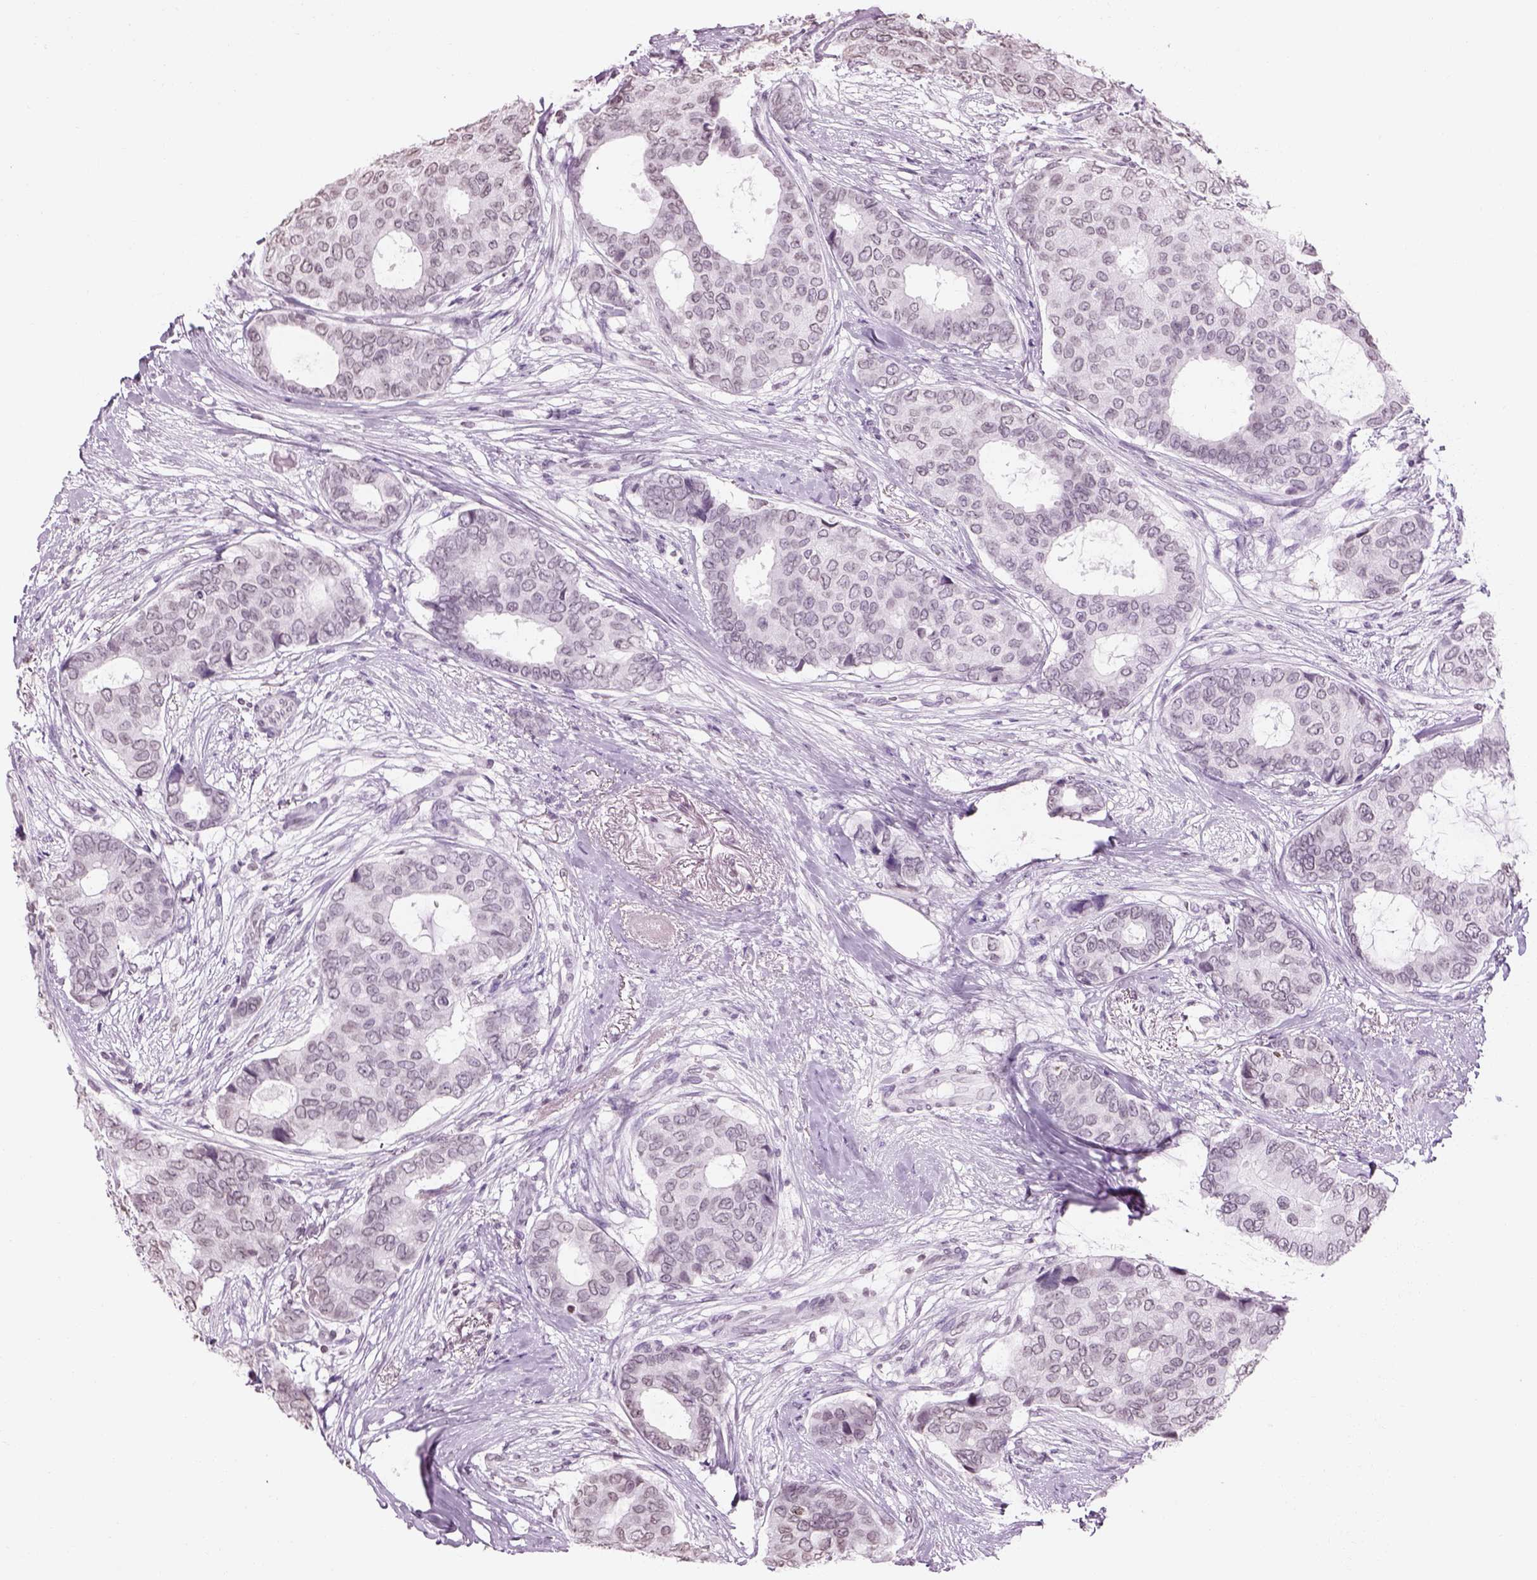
{"staining": {"intensity": "negative", "quantity": "none", "location": "none"}, "tissue": "breast cancer", "cell_type": "Tumor cells", "image_type": "cancer", "snomed": [{"axis": "morphology", "description": "Duct carcinoma"}, {"axis": "topography", "description": "Breast"}], "caption": "Breast invasive ductal carcinoma was stained to show a protein in brown. There is no significant positivity in tumor cells. (DAB (3,3'-diaminobenzidine) immunohistochemistry (IHC) with hematoxylin counter stain).", "gene": "BARHL1", "patient": {"sex": "female", "age": 75}}